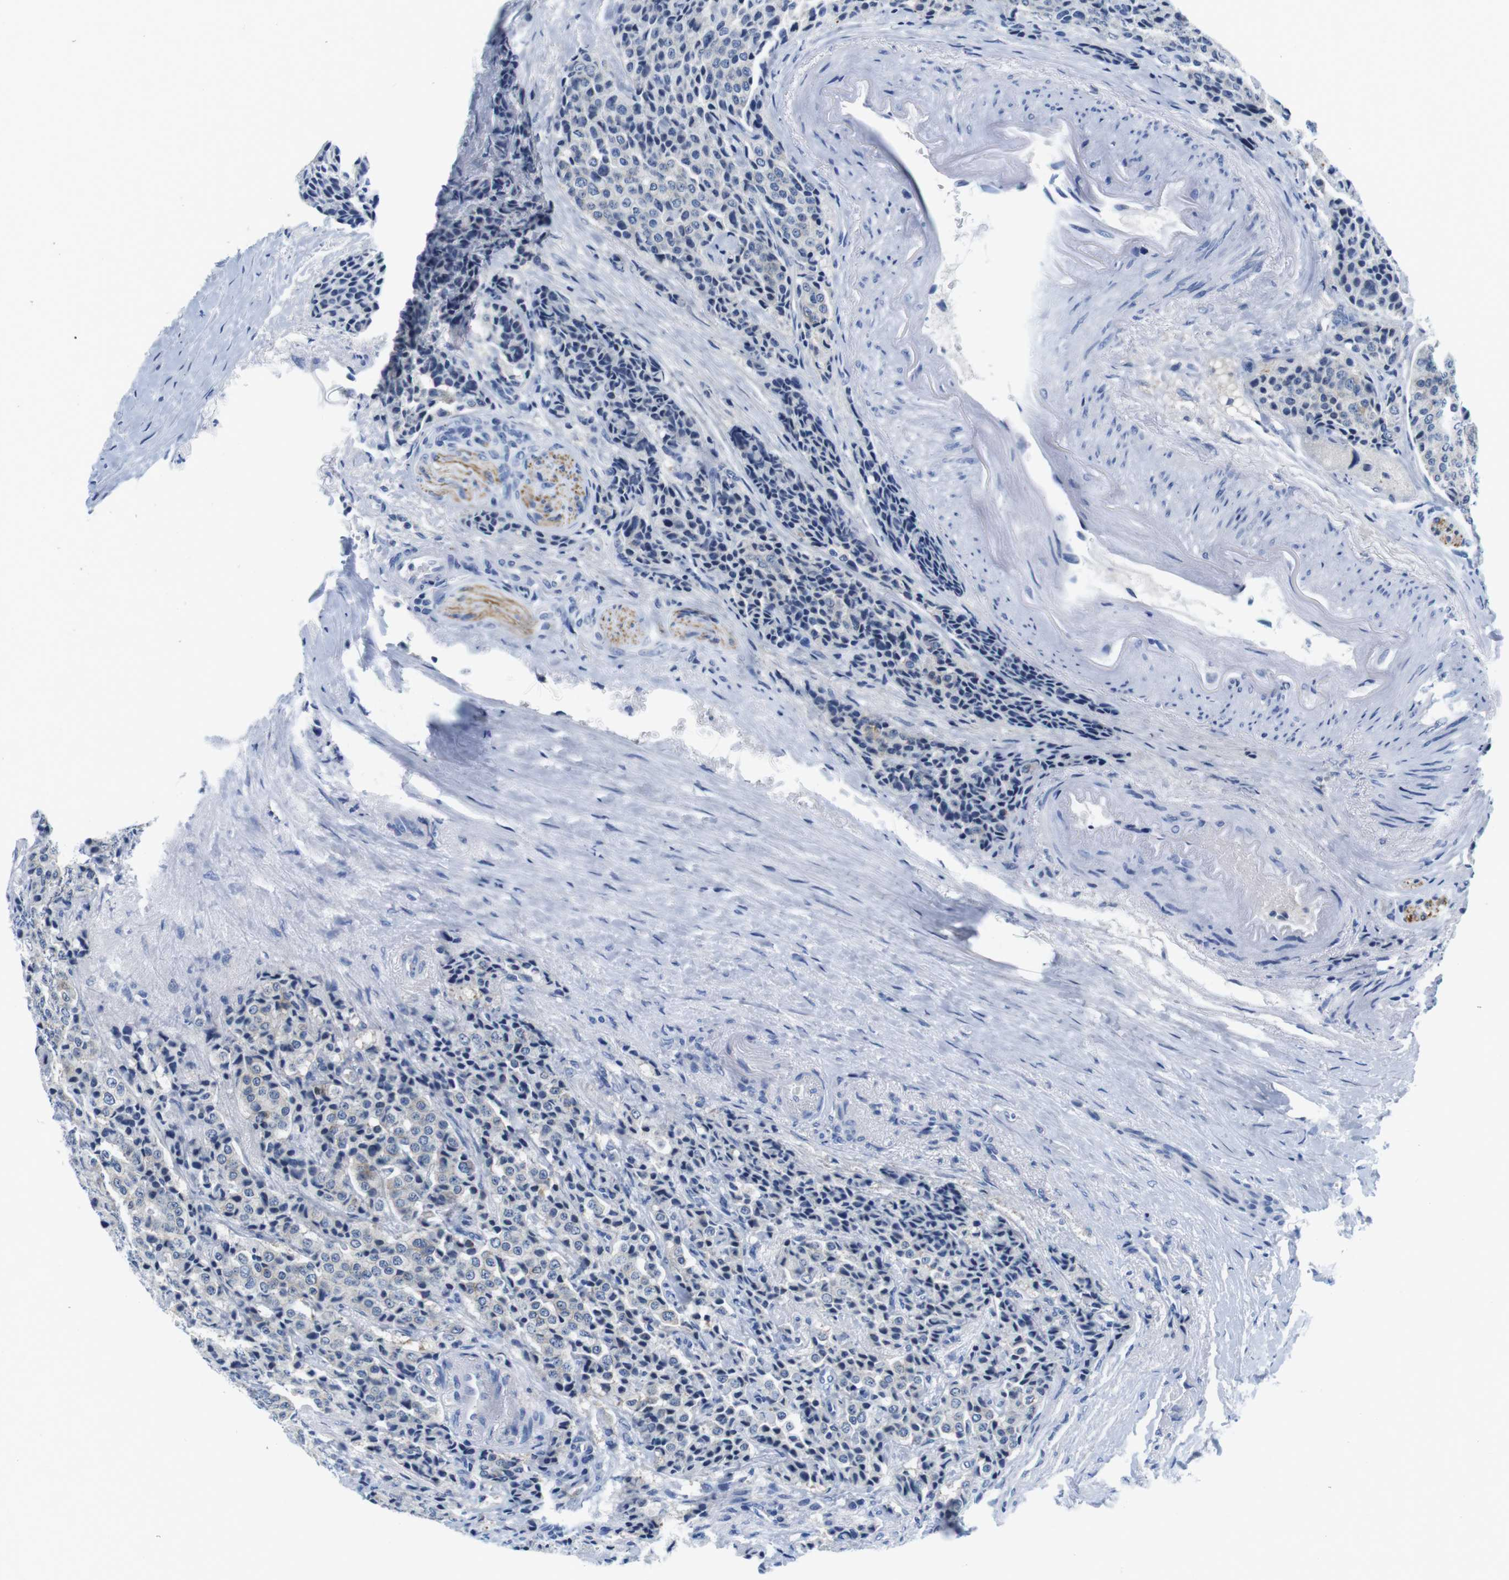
{"staining": {"intensity": "negative", "quantity": "none", "location": "none"}, "tissue": "carcinoid", "cell_type": "Tumor cells", "image_type": "cancer", "snomed": [{"axis": "morphology", "description": "Carcinoid, malignant, NOS"}, {"axis": "topography", "description": "Colon"}], "caption": "Carcinoid (malignant) was stained to show a protein in brown. There is no significant positivity in tumor cells. Brightfield microscopy of immunohistochemistry stained with DAB (3,3'-diaminobenzidine) (brown) and hematoxylin (blue), captured at high magnification.", "gene": "MAP6", "patient": {"sex": "female", "age": 61}}